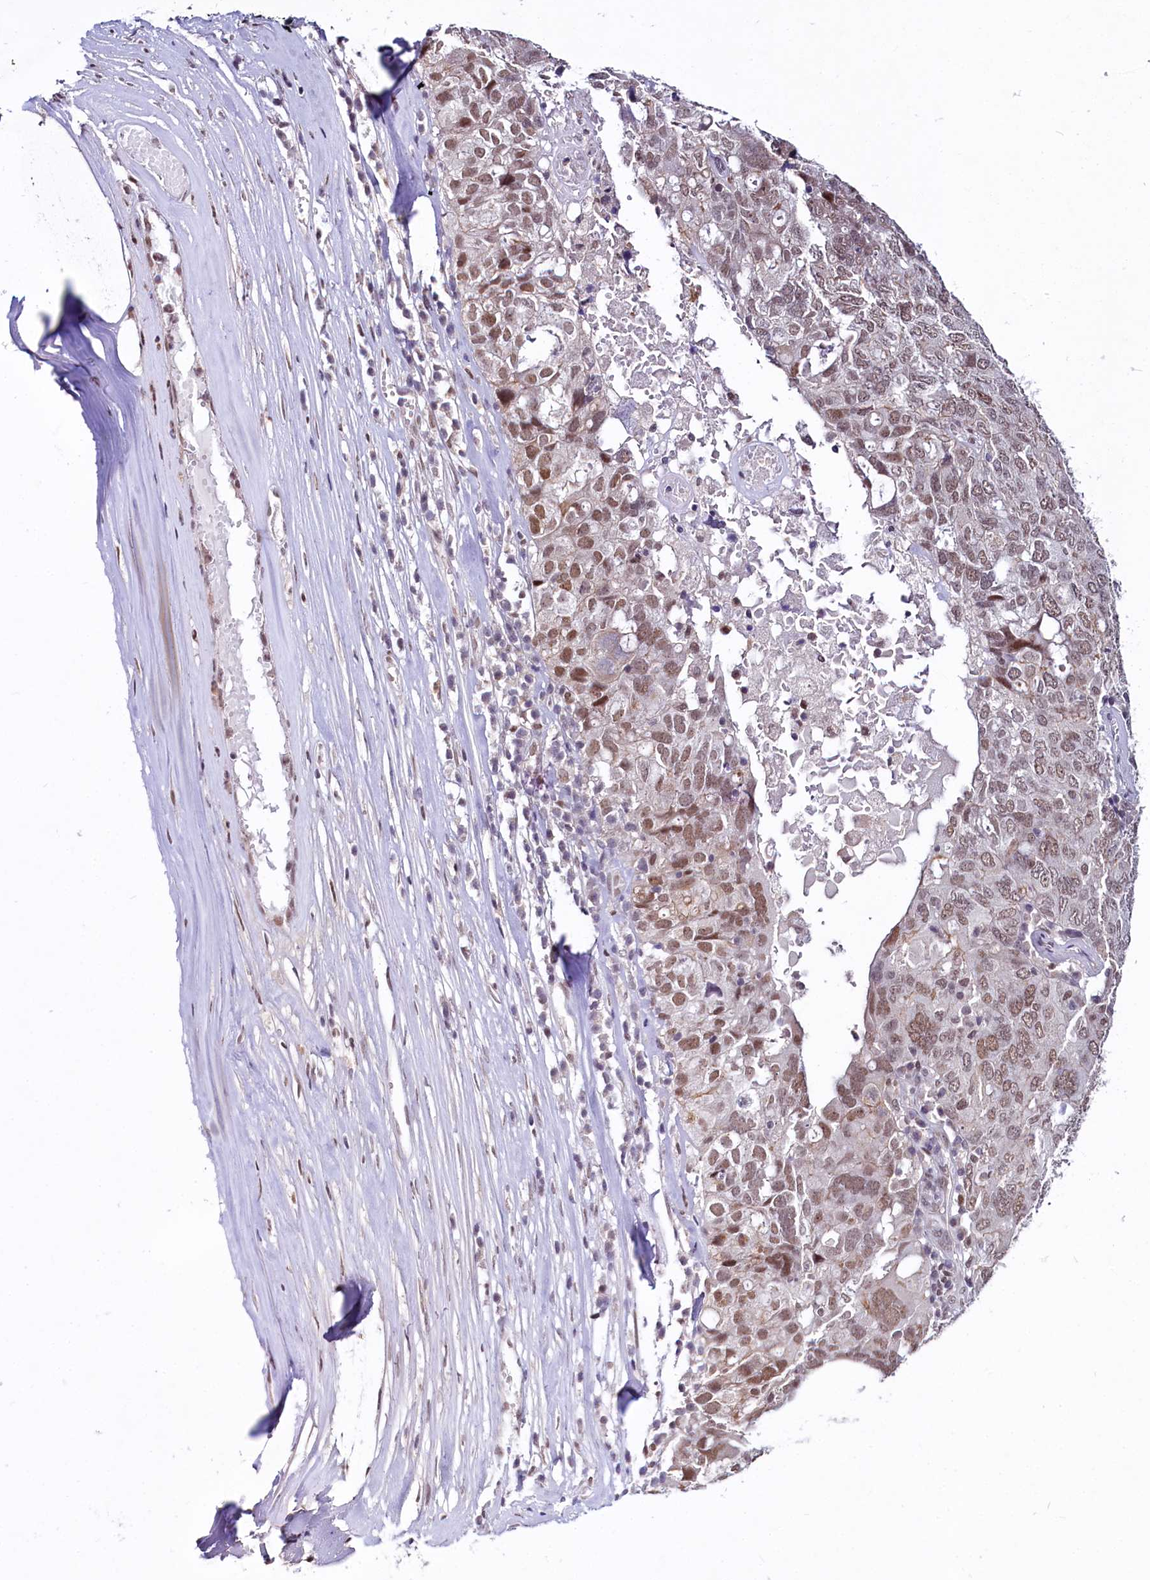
{"staining": {"intensity": "moderate", "quantity": ">75%", "location": "nuclear"}, "tissue": "ovarian cancer", "cell_type": "Tumor cells", "image_type": "cancer", "snomed": [{"axis": "morphology", "description": "Carcinoma, endometroid"}, {"axis": "topography", "description": "Ovary"}], "caption": "This is a micrograph of IHC staining of endometroid carcinoma (ovarian), which shows moderate positivity in the nuclear of tumor cells.", "gene": "SCAF11", "patient": {"sex": "female", "age": 62}}